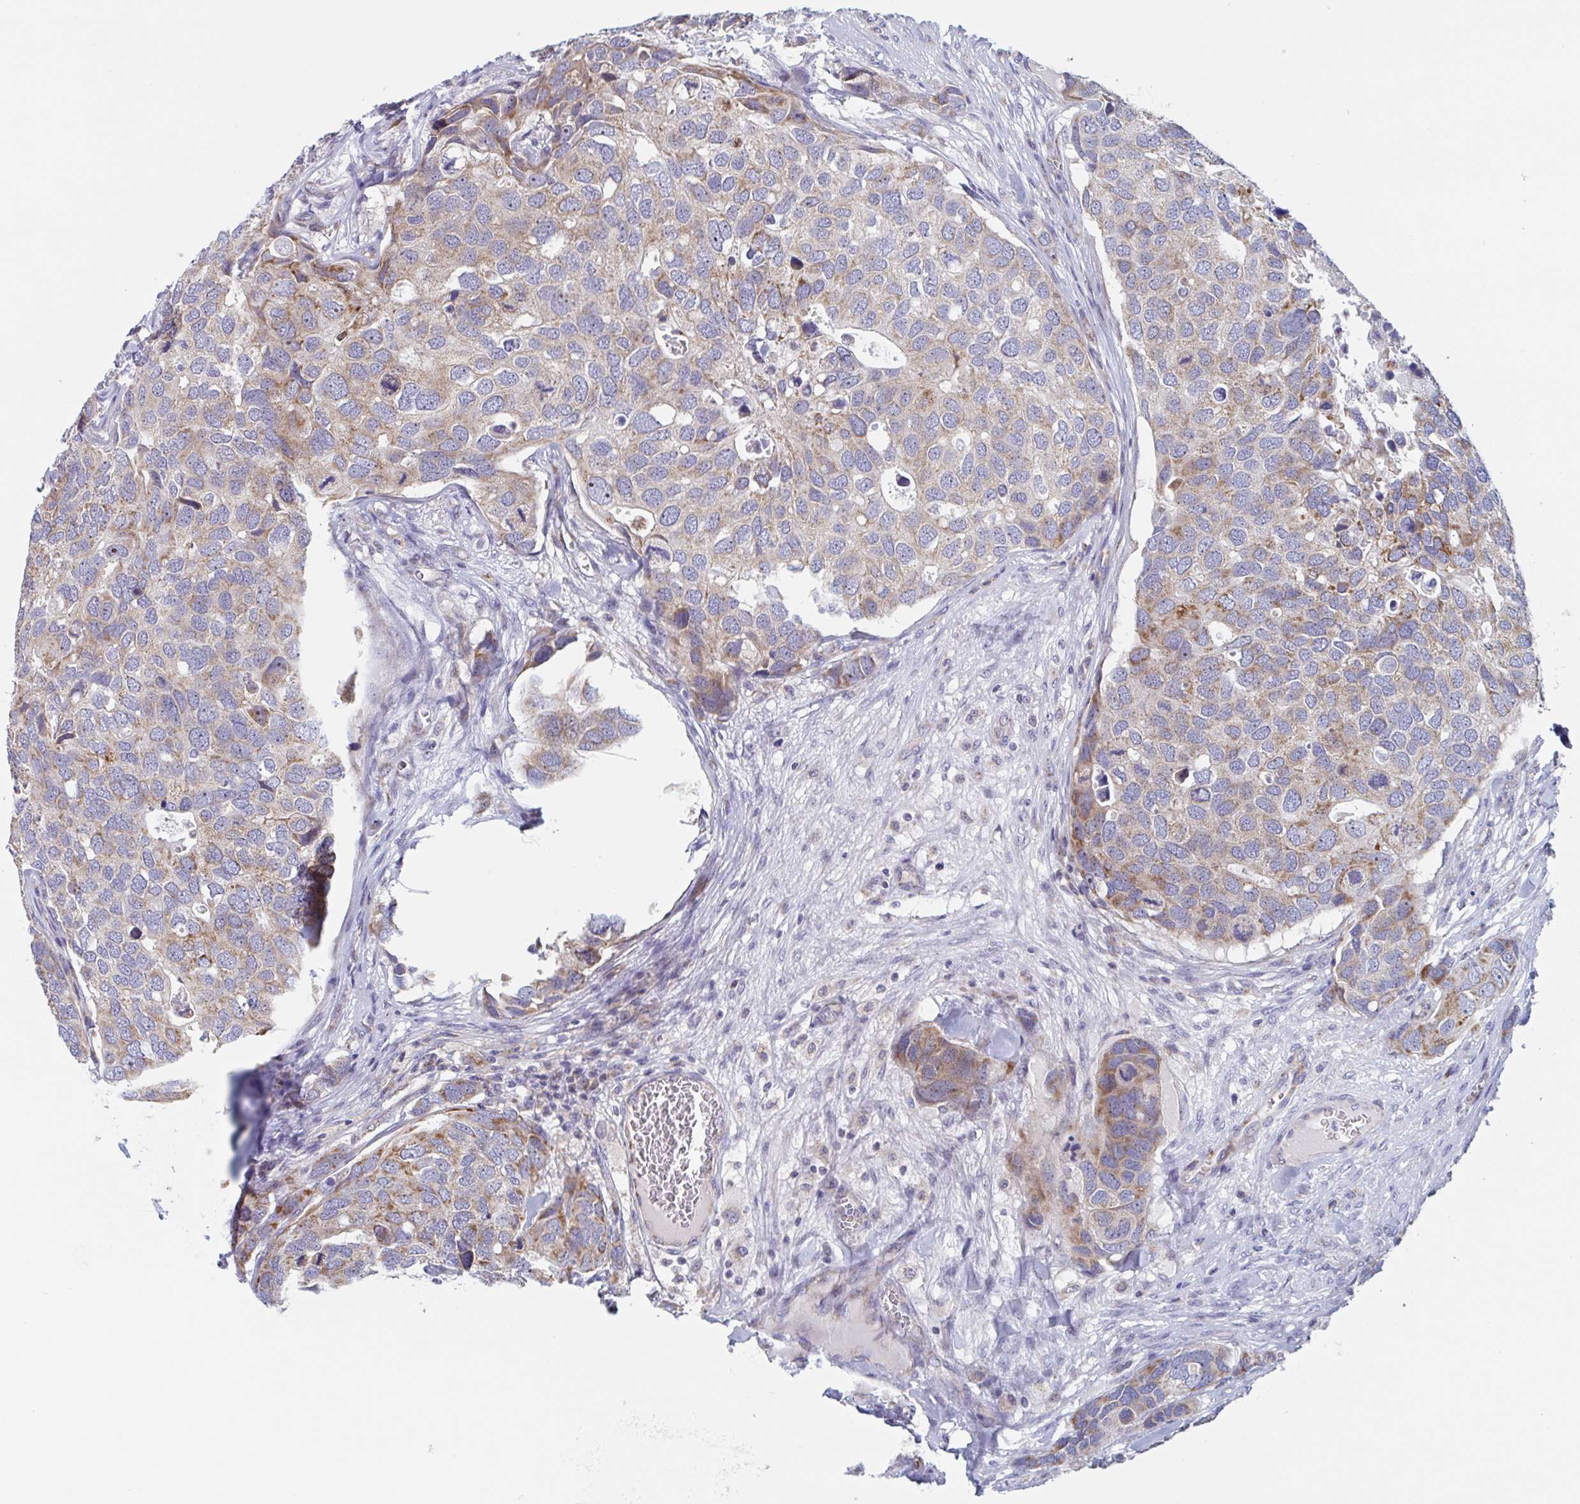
{"staining": {"intensity": "moderate", "quantity": "25%-75%", "location": "cytoplasmic/membranous"}, "tissue": "breast cancer", "cell_type": "Tumor cells", "image_type": "cancer", "snomed": [{"axis": "morphology", "description": "Duct carcinoma"}, {"axis": "topography", "description": "Breast"}], "caption": "Moderate cytoplasmic/membranous staining for a protein is seen in approximately 25%-75% of tumor cells of breast cancer (invasive ductal carcinoma) using immunohistochemistry (IHC).", "gene": "MRPL53", "patient": {"sex": "female", "age": 83}}